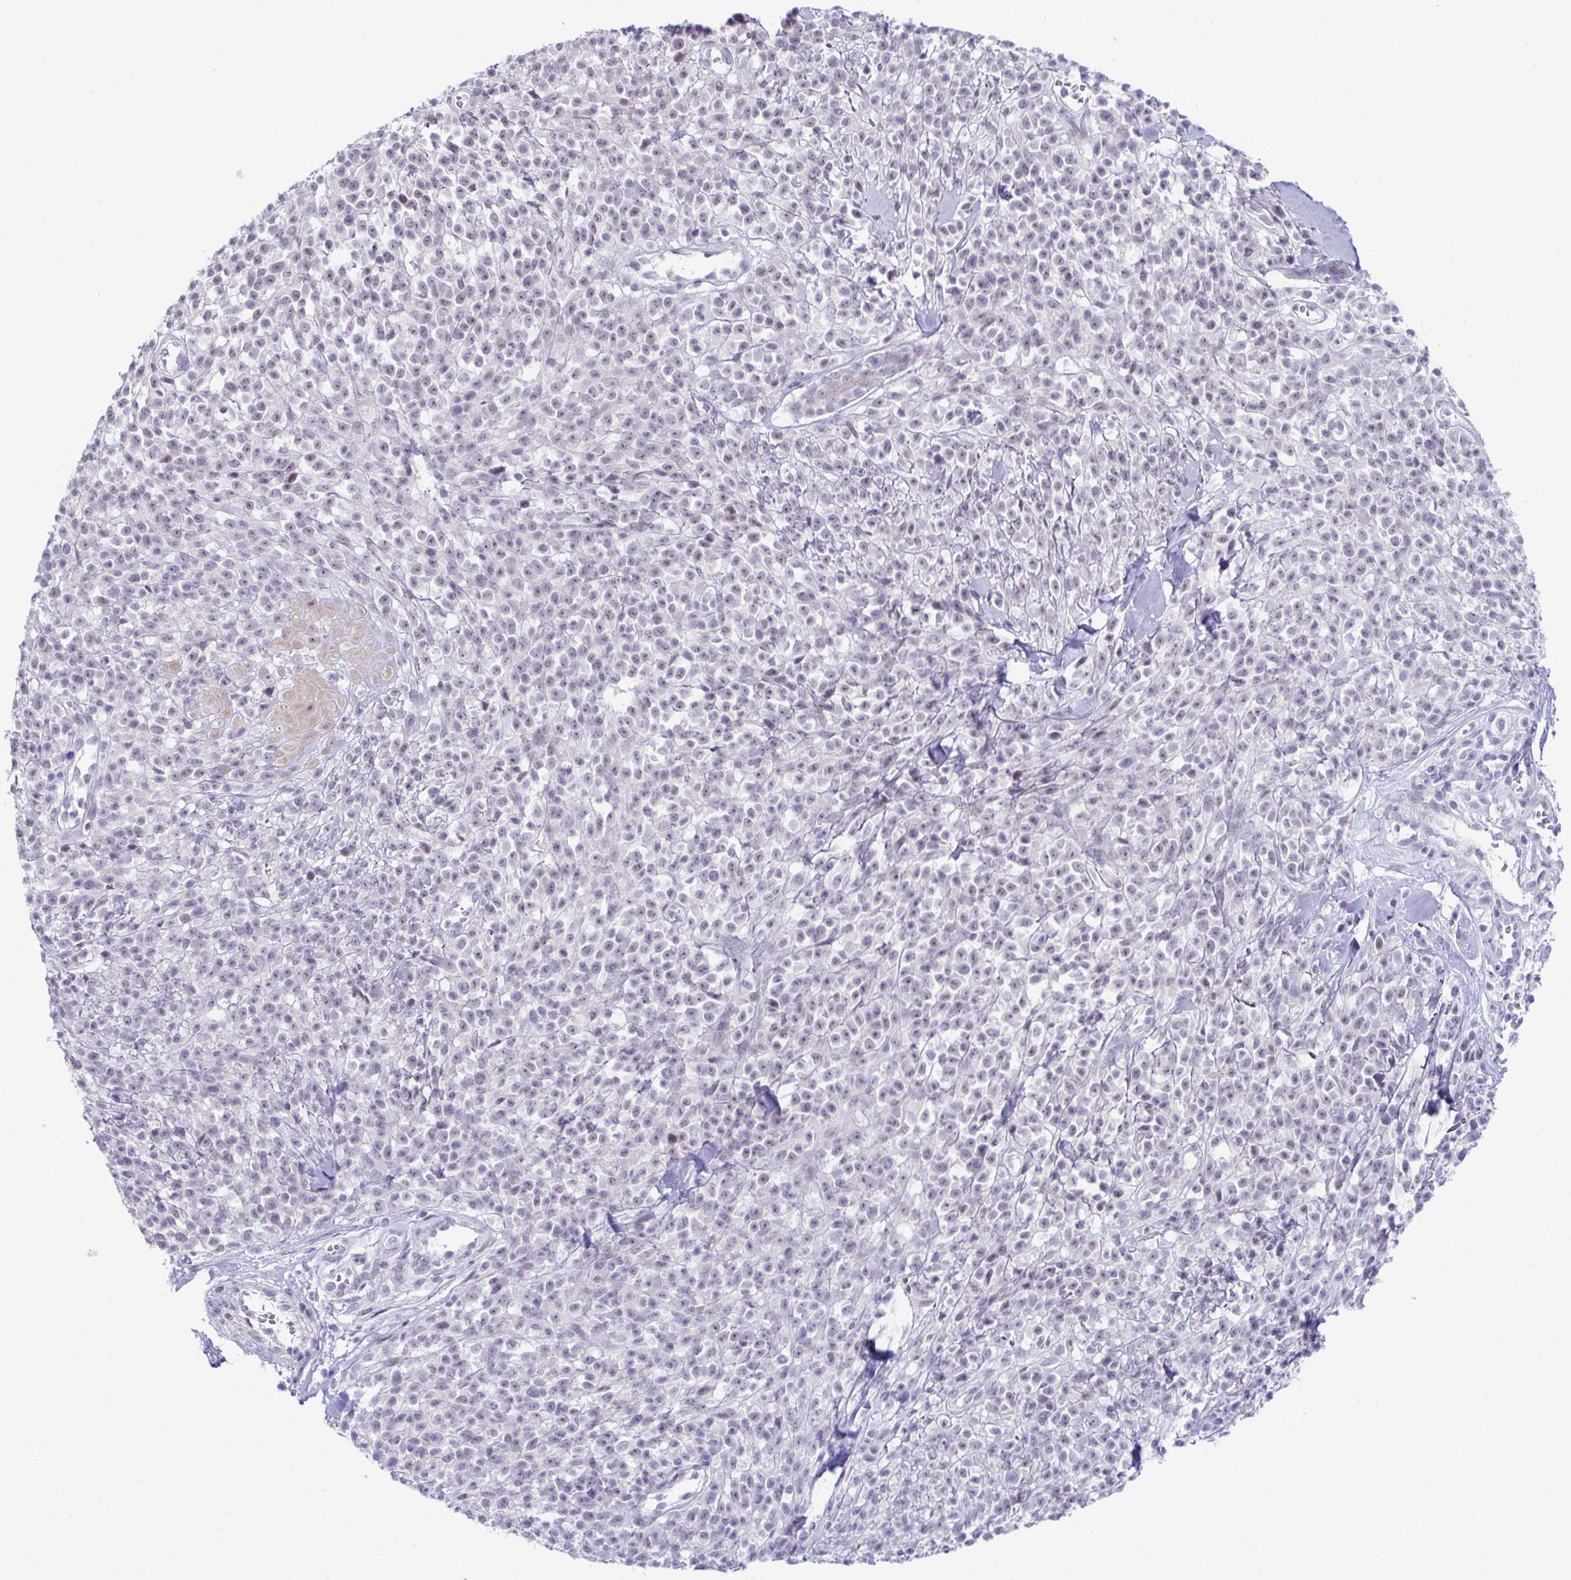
{"staining": {"intensity": "negative", "quantity": "none", "location": "none"}, "tissue": "melanoma", "cell_type": "Tumor cells", "image_type": "cancer", "snomed": [{"axis": "morphology", "description": "Malignant melanoma, NOS"}, {"axis": "topography", "description": "Skin"}, {"axis": "topography", "description": "Skin of trunk"}], "caption": "An immunohistochemistry photomicrograph of melanoma is shown. There is no staining in tumor cells of melanoma.", "gene": "USP35", "patient": {"sex": "male", "age": 74}}